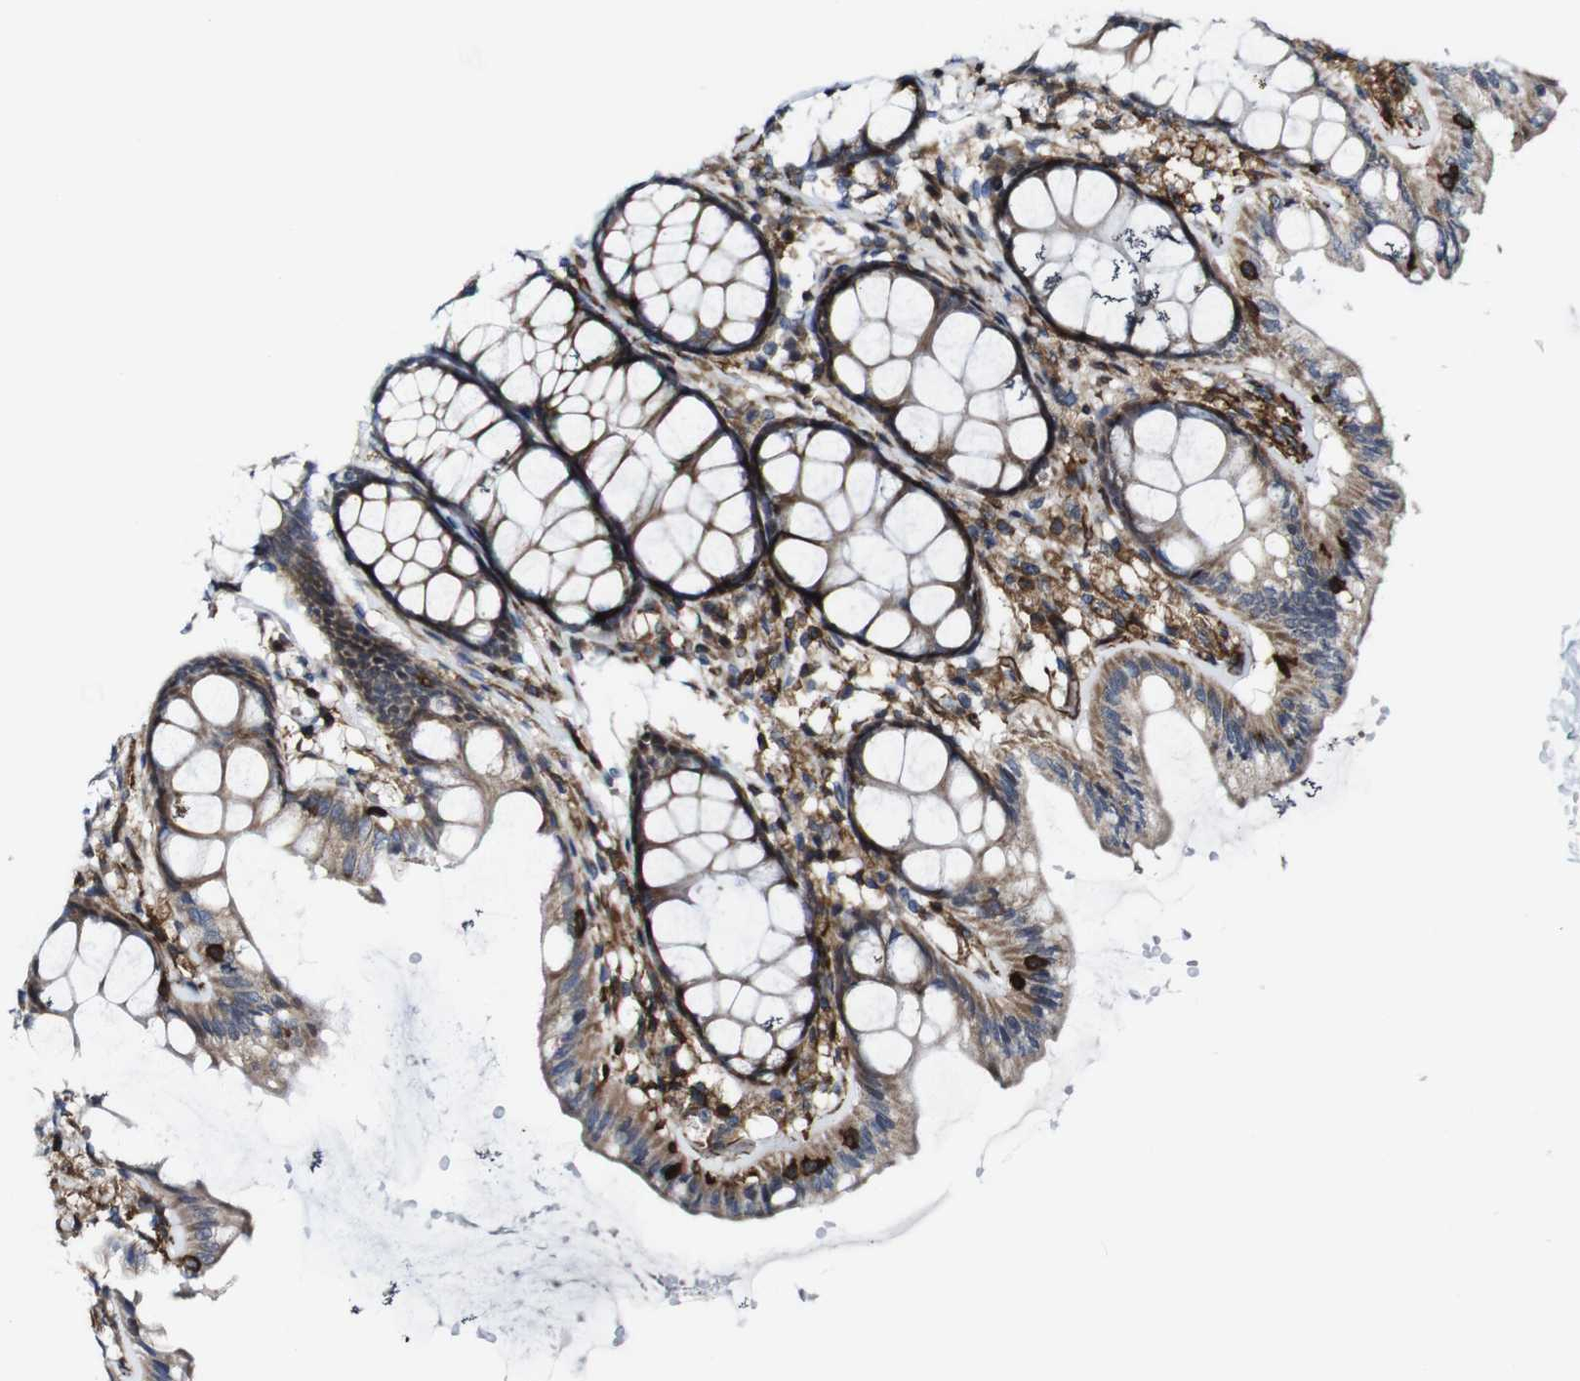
{"staining": {"intensity": "strong", "quantity": ">75%", "location": "cytoplasmic/membranous"}, "tissue": "colon", "cell_type": "Endothelial cells", "image_type": "normal", "snomed": [{"axis": "morphology", "description": "Normal tissue, NOS"}, {"axis": "topography", "description": "Colon"}], "caption": "Immunohistochemical staining of unremarkable human colon exhibits high levels of strong cytoplasmic/membranous positivity in approximately >75% of endothelial cells.", "gene": "JAK2", "patient": {"sex": "female", "age": 55}}